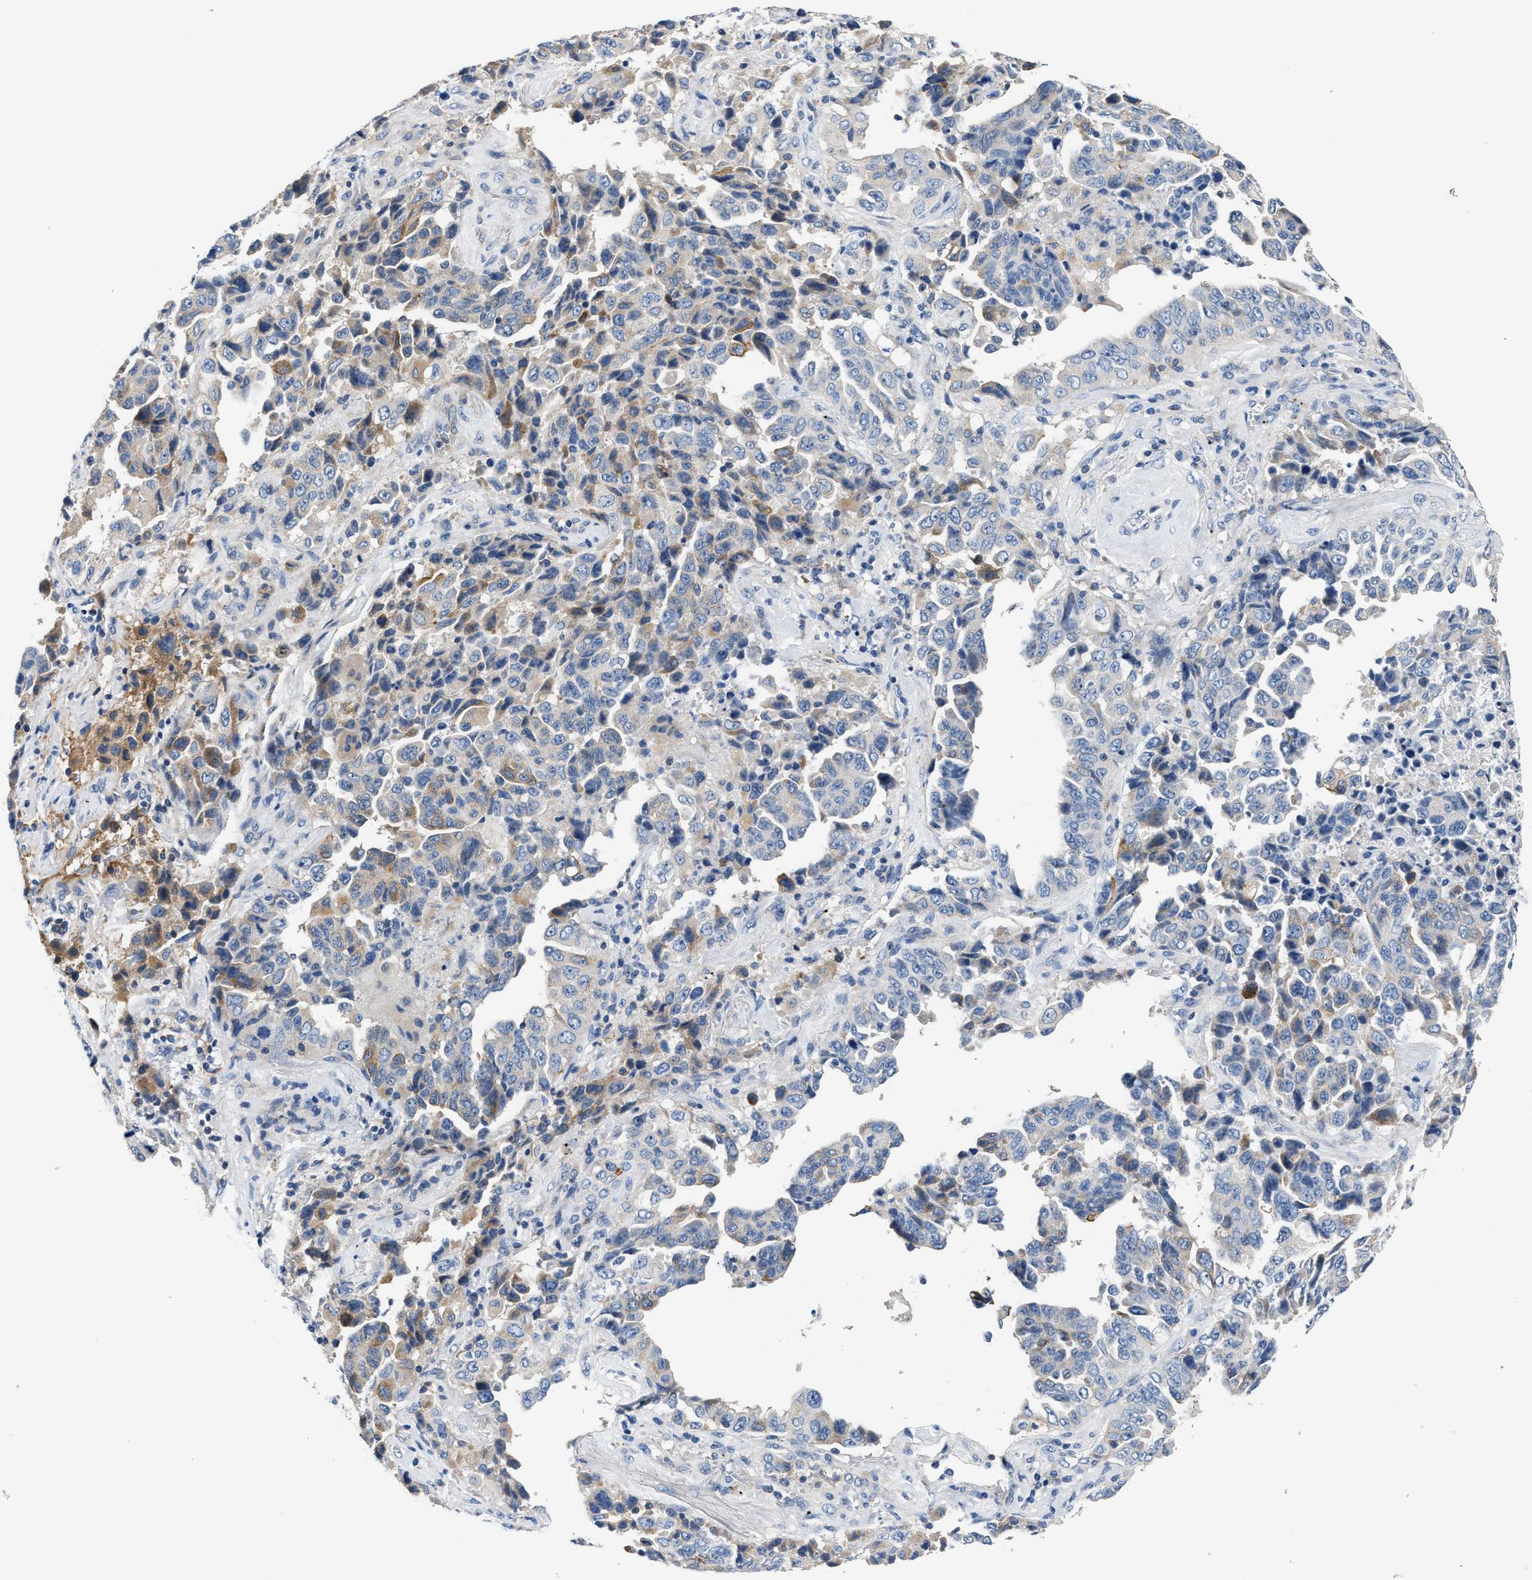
{"staining": {"intensity": "moderate", "quantity": "<25%", "location": "cytoplasmic/membranous"}, "tissue": "lung cancer", "cell_type": "Tumor cells", "image_type": "cancer", "snomed": [{"axis": "morphology", "description": "Adenocarcinoma, NOS"}, {"axis": "topography", "description": "Lung"}], "caption": "The image shows immunohistochemical staining of lung cancer (adenocarcinoma). There is moderate cytoplasmic/membranous expression is seen in approximately <25% of tumor cells.", "gene": "TUT7", "patient": {"sex": "female", "age": 51}}